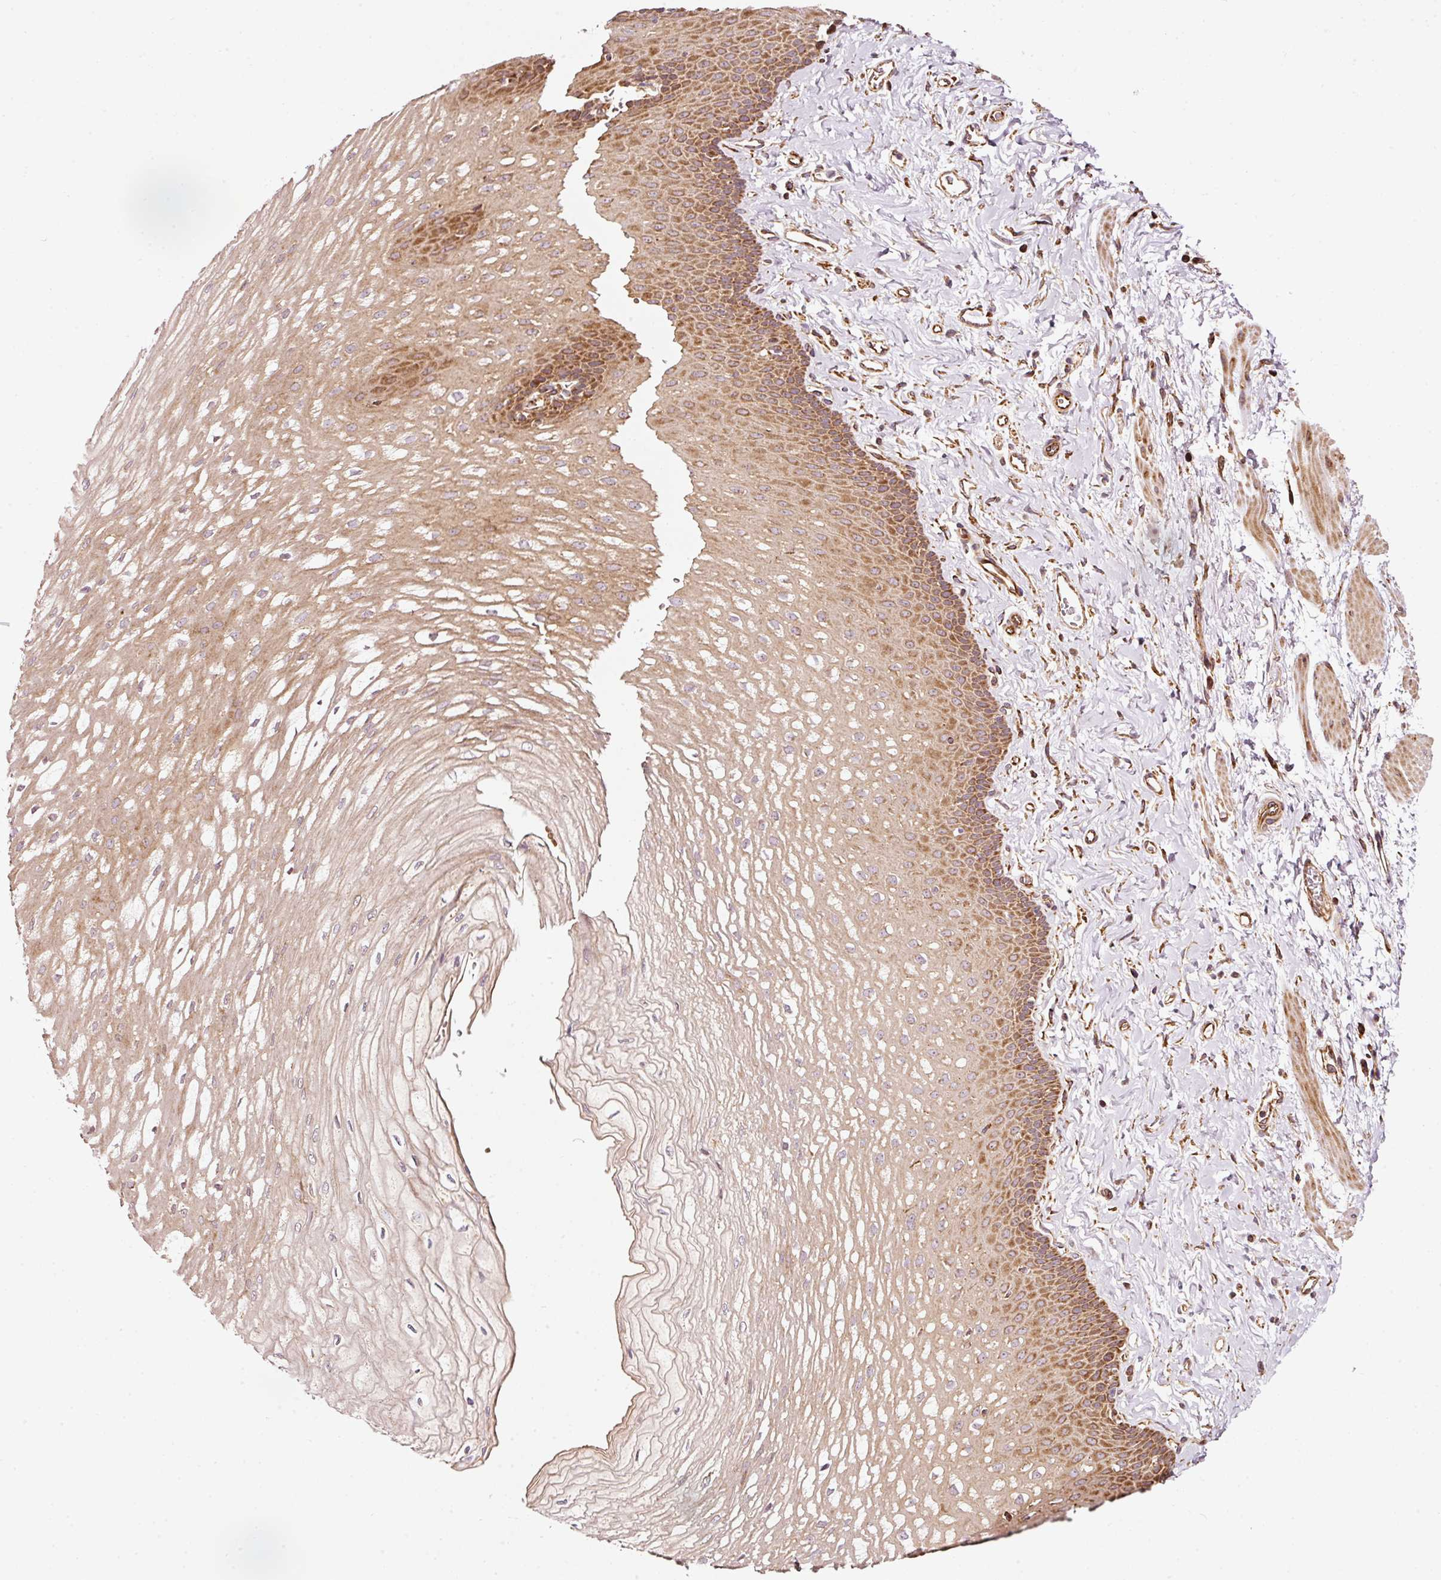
{"staining": {"intensity": "strong", "quantity": ">75%", "location": "cytoplasmic/membranous"}, "tissue": "esophagus", "cell_type": "Squamous epithelial cells", "image_type": "normal", "snomed": [{"axis": "morphology", "description": "Normal tissue, NOS"}, {"axis": "topography", "description": "Esophagus"}], "caption": "A brown stain labels strong cytoplasmic/membranous expression of a protein in squamous epithelial cells of benign esophagus. (DAB (3,3'-diaminobenzidine) IHC with brightfield microscopy, high magnification).", "gene": "ISCU", "patient": {"sex": "male", "age": 70}}